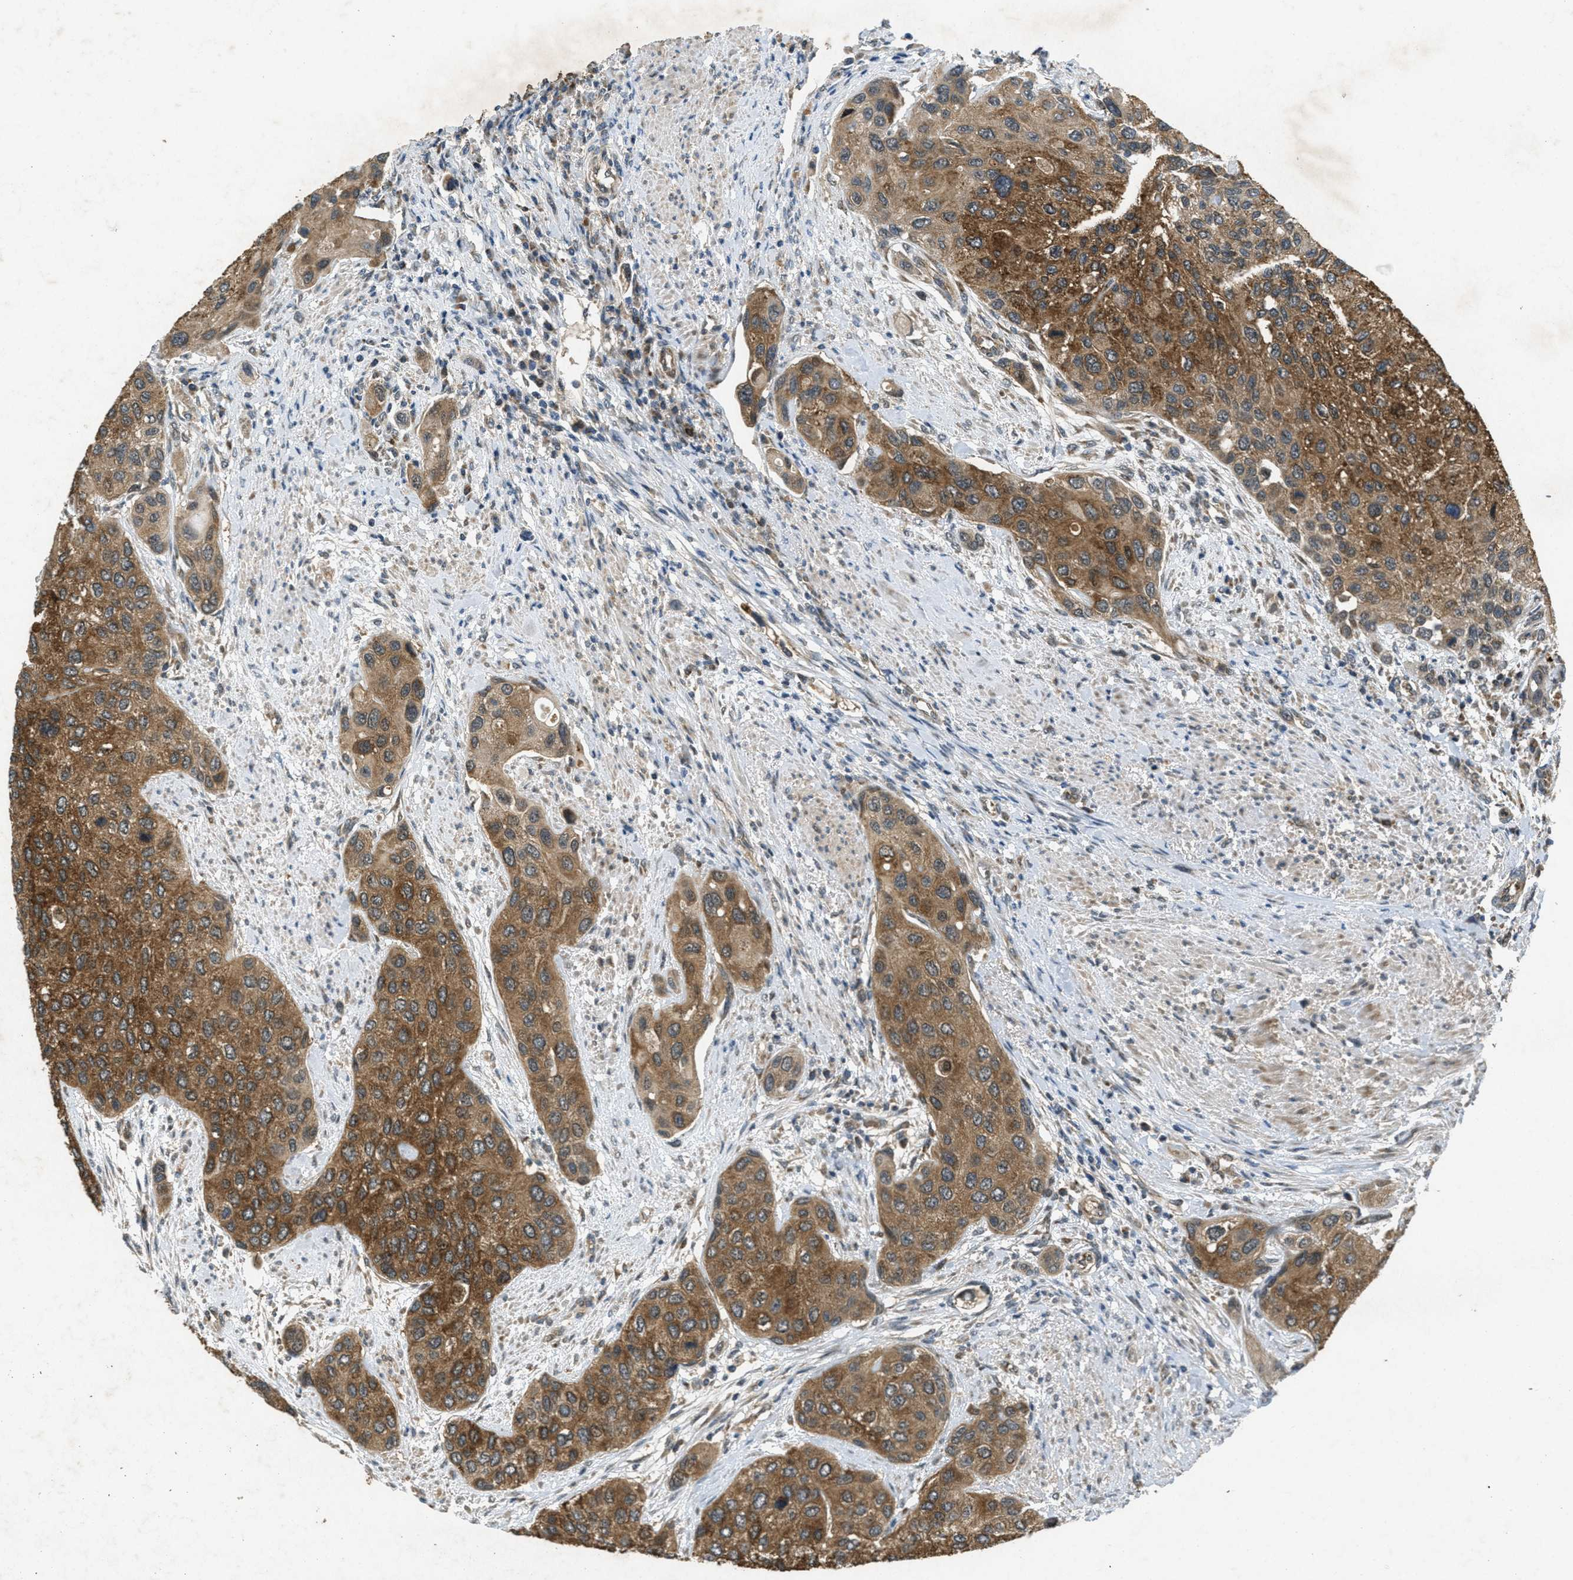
{"staining": {"intensity": "moderate", "quantity": ">75%", "location": "cytoplasmic/membranous"}, "tissue": "urothelial cancer", "cell_type": "Tumor cells", "image_type": "cancer", "snomed": [{"axis": "morphology", "description": "Urothelial carcinoma, High grade"}, {"axis": "topography", "description": "Urinary bladder"}], "caption": "Human urothelial carcinoma (high-grade) stained for a protein (brown) exhibits moderate cytoplasmic/membranous positive positivity in about >75% of tumor cells.", "gene": "PPP1R15A", "patient": {"sex": "female", "age": 56}}